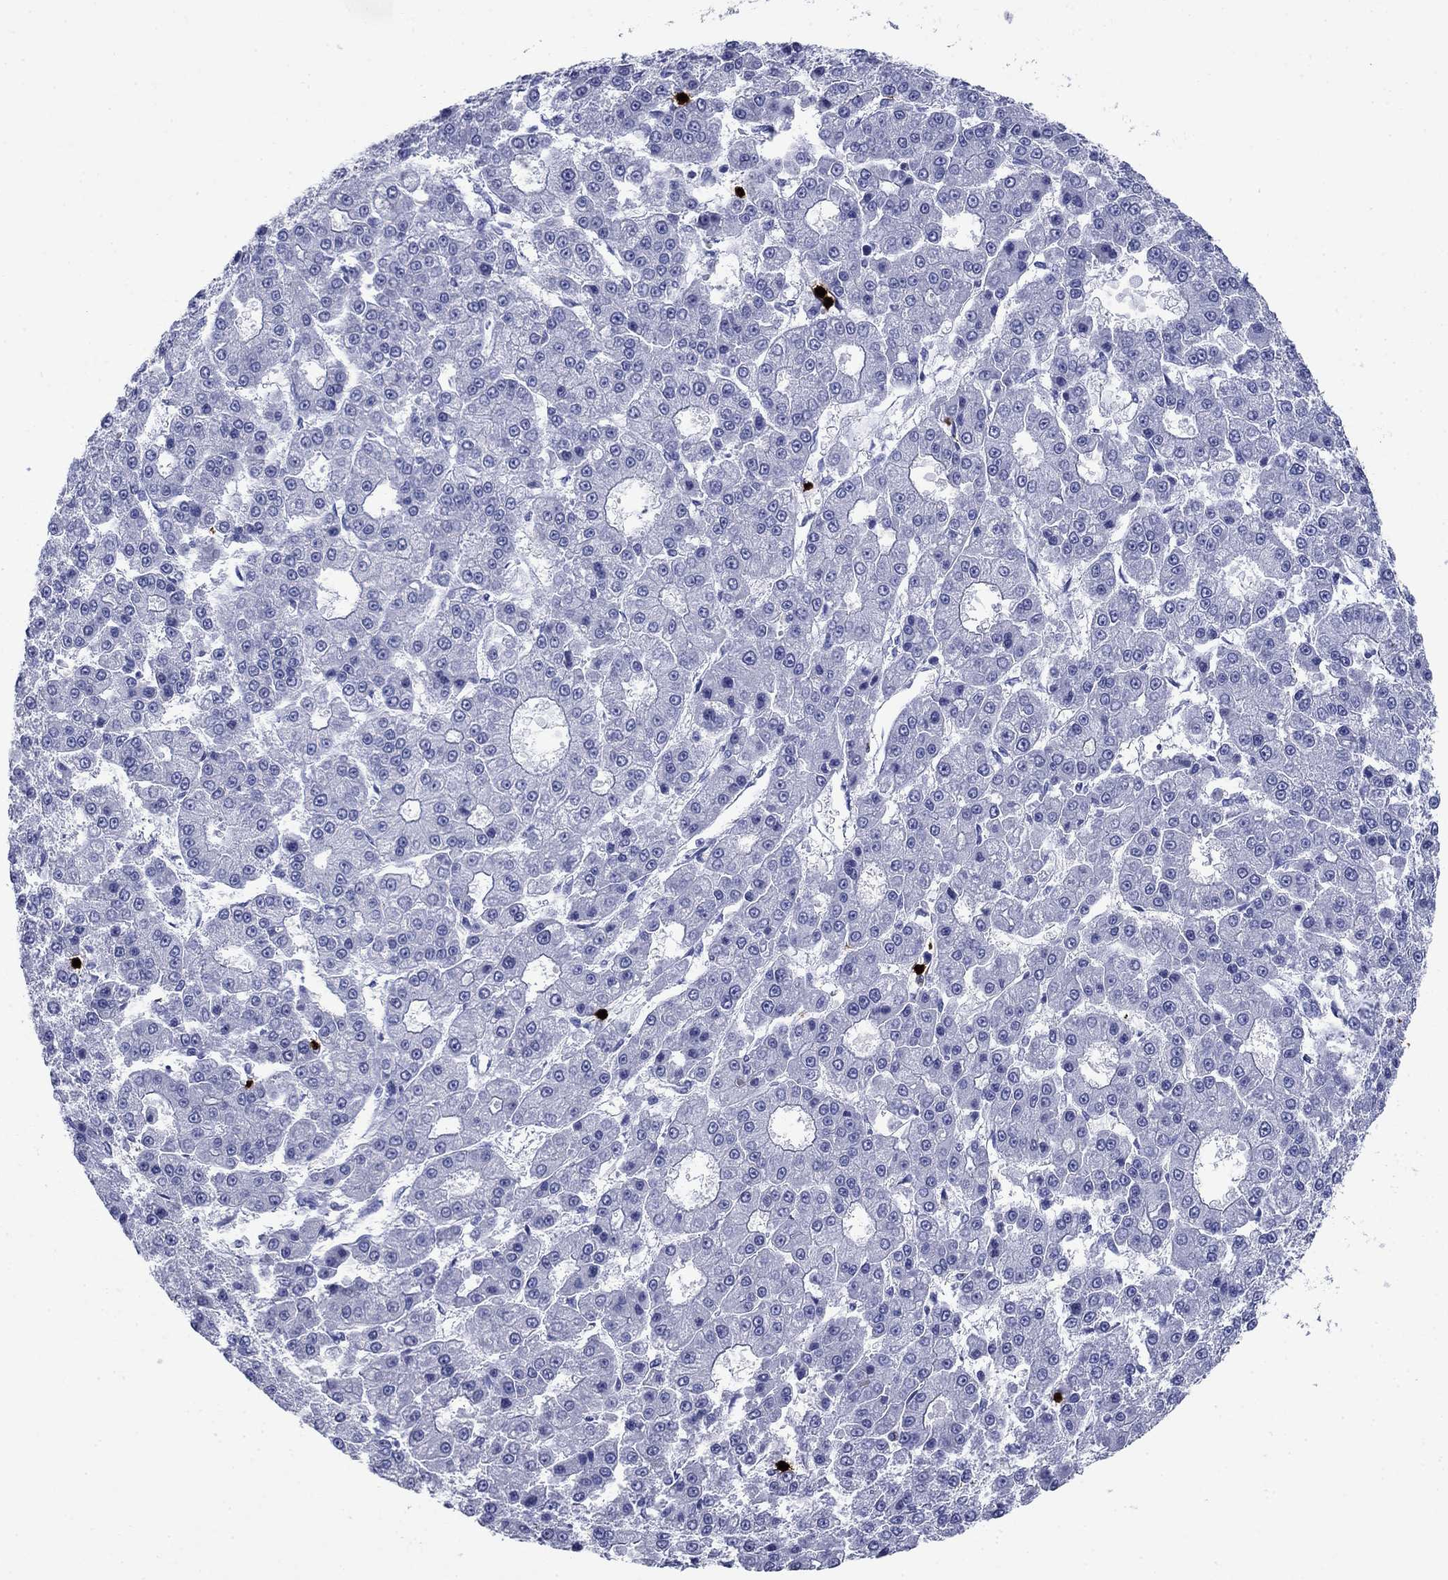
{"staining": {"intensity": "negative", "quantity": "none", "location": "none"}, "tissue": "liver cancer", "cell_type": "Tumor cells", "image_type": "cancer", "snomed": [{"axis": "morphology", "description": "Carcinoma, Hepatocellular, NOS"}, {"axis": "topography", "description": "Liver"}], "caption": "High power microscopy micrograph of an immunohistochemistry (IHC) image of liver cancer, revealing no significant positivity in tumor cells.", "gene": "AZU1", "patient": {"sex": "male", "age": 70}}